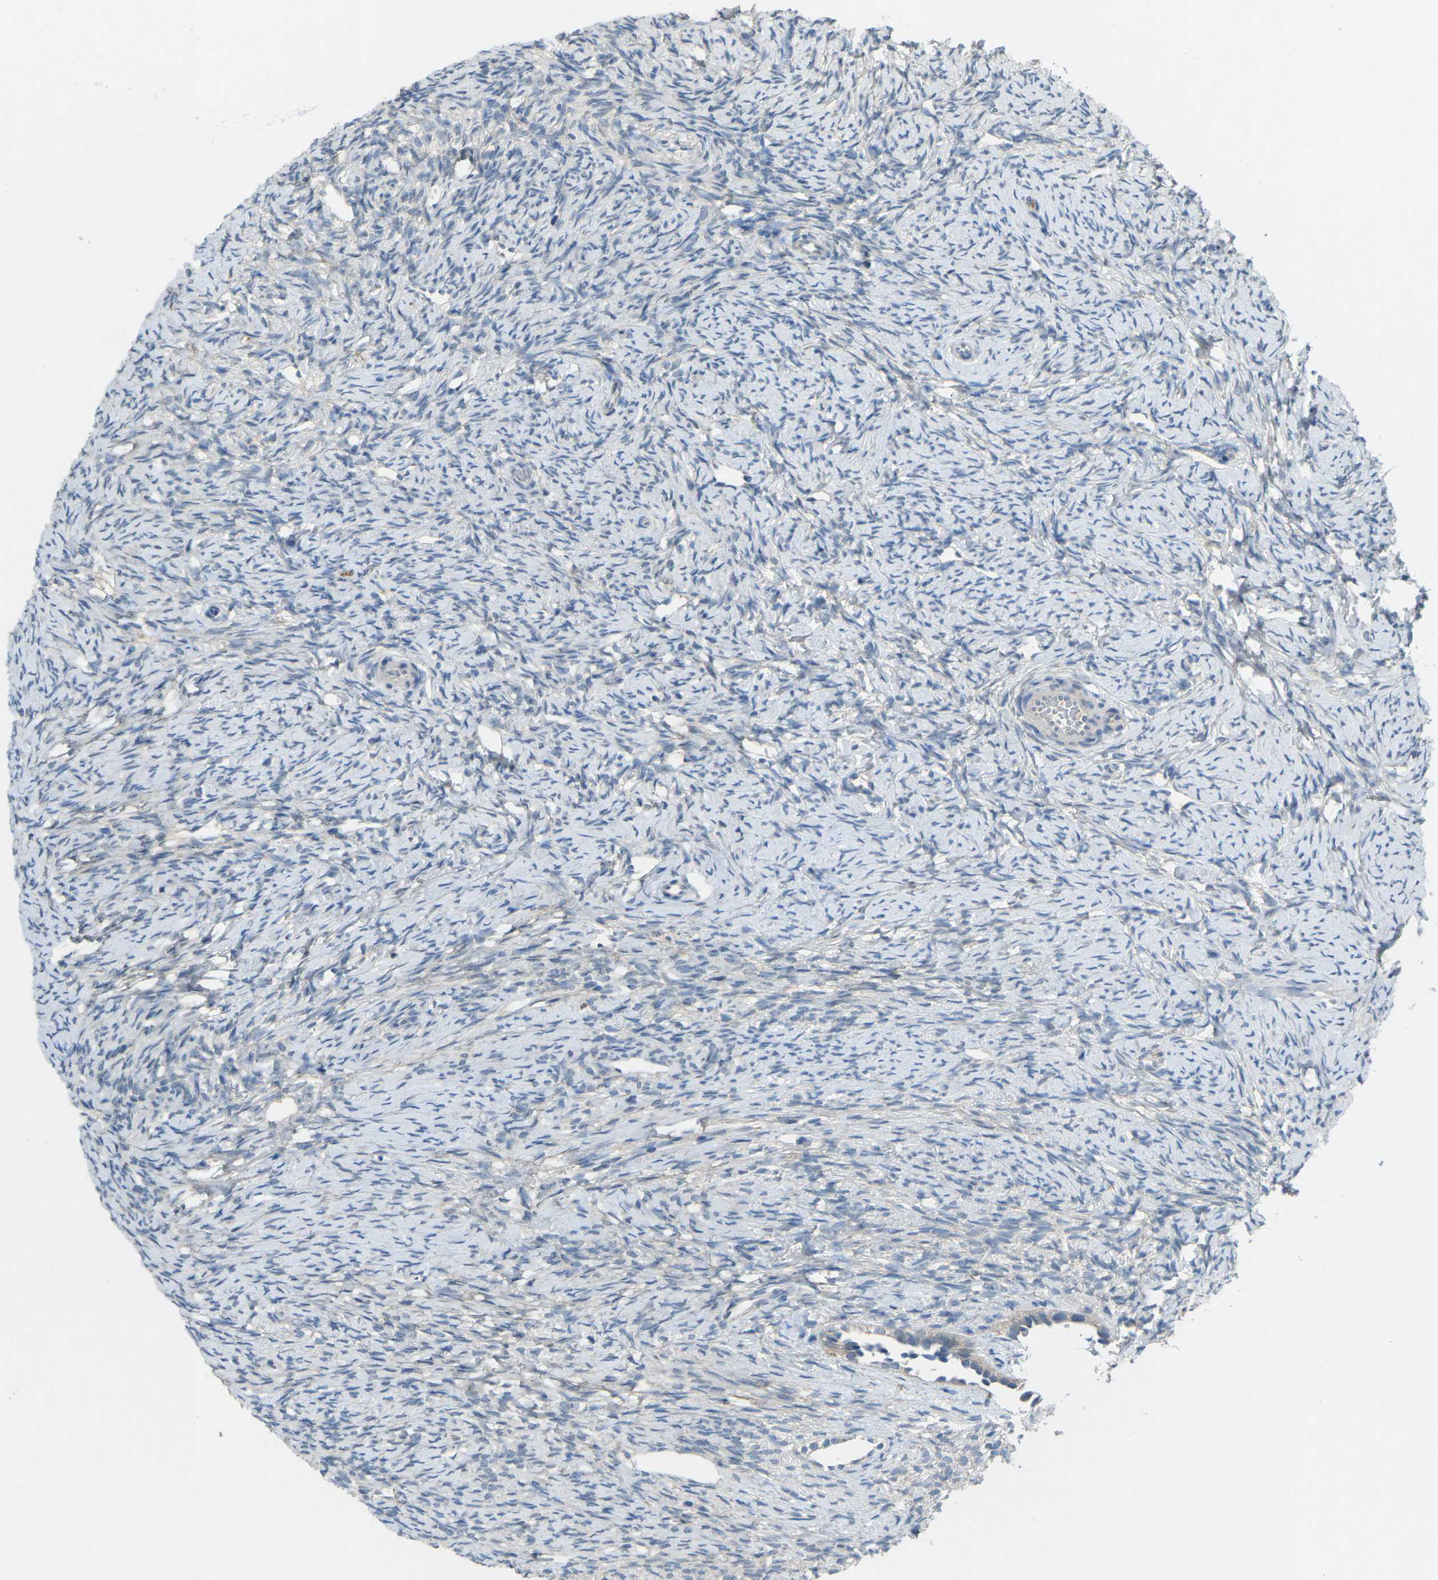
{"staining": {"intensity": "weak", "quantity": "25%-75%", "location": "cytoplasmic/membranous"}, "tissue": "ovary", "cell_type": "Follicle cells", "image_type": "normal", "snomed": [{"axis": "morphology", "description": "Normal tissue, NOS"}, {"axis": "topography", "description": "Ovary"}], "caption": "Immunohistochemistry photomicrograph of benign ovary: ovary stained using immunohistochemistry exhibits low levels of weak protein expression localized specifically in the cytoplasmic/membranous of follicle cells, appearing as a cytoplasmic/membranous brown color.", "gene": "CD19", "patient": {"sex": "female", "age": 33}}